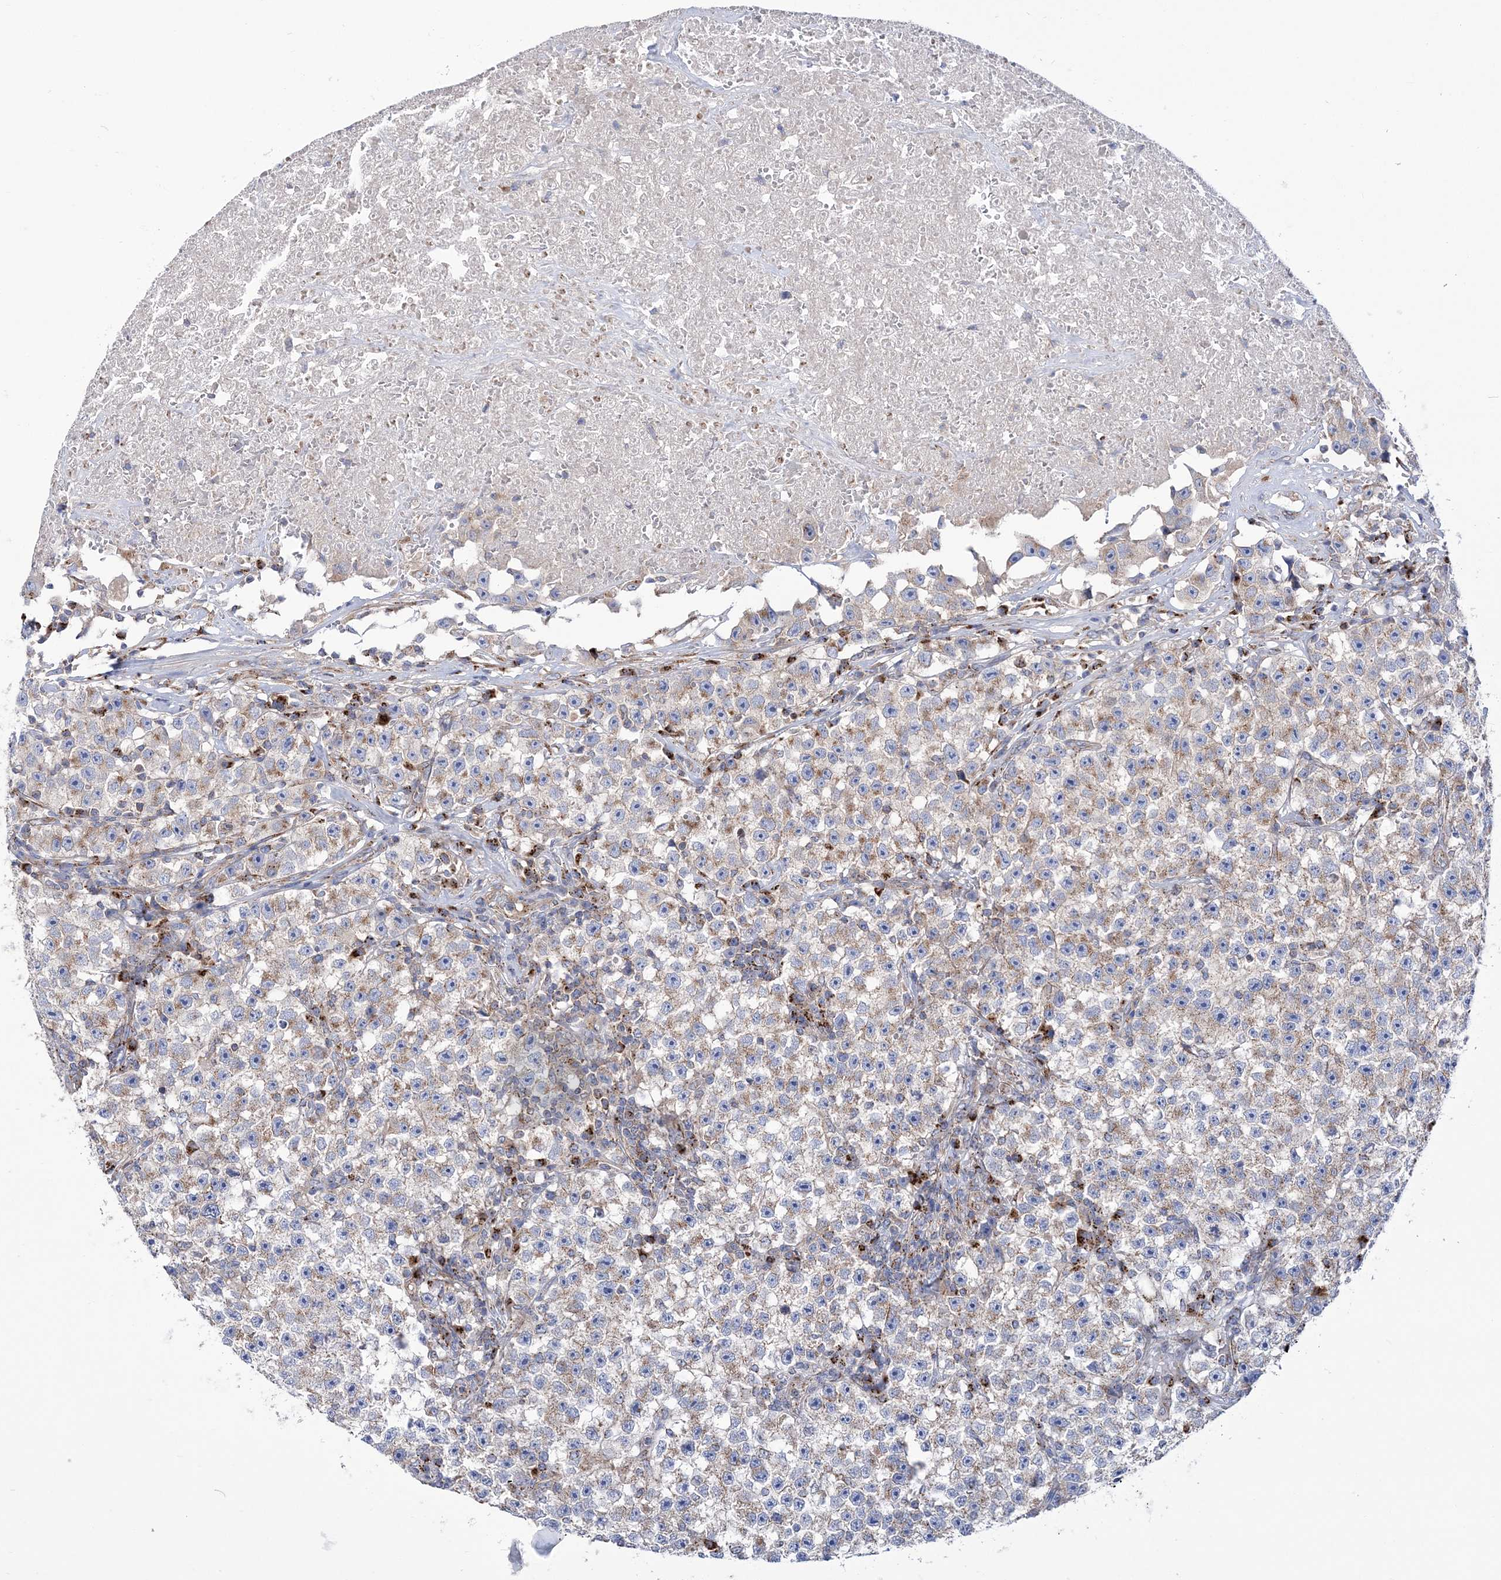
{"staining": {"intensity": "weak", "quantity": "<25%", "location": "cytoplasmic/membranous"}, "tissue": "testis cancer", "cell_type": "Tumor cells", "image_type": "cancer", "snomed": [{"axis": "morphology", "description": "Seminoma, NOS"}, {"axis": "topography", "description": "Testis"}], "caption": "Tumor cells are negative for protein expression in human testis seminoma.", "gene": "COPB2", "patient": {"sex": "male", "age": 22}}